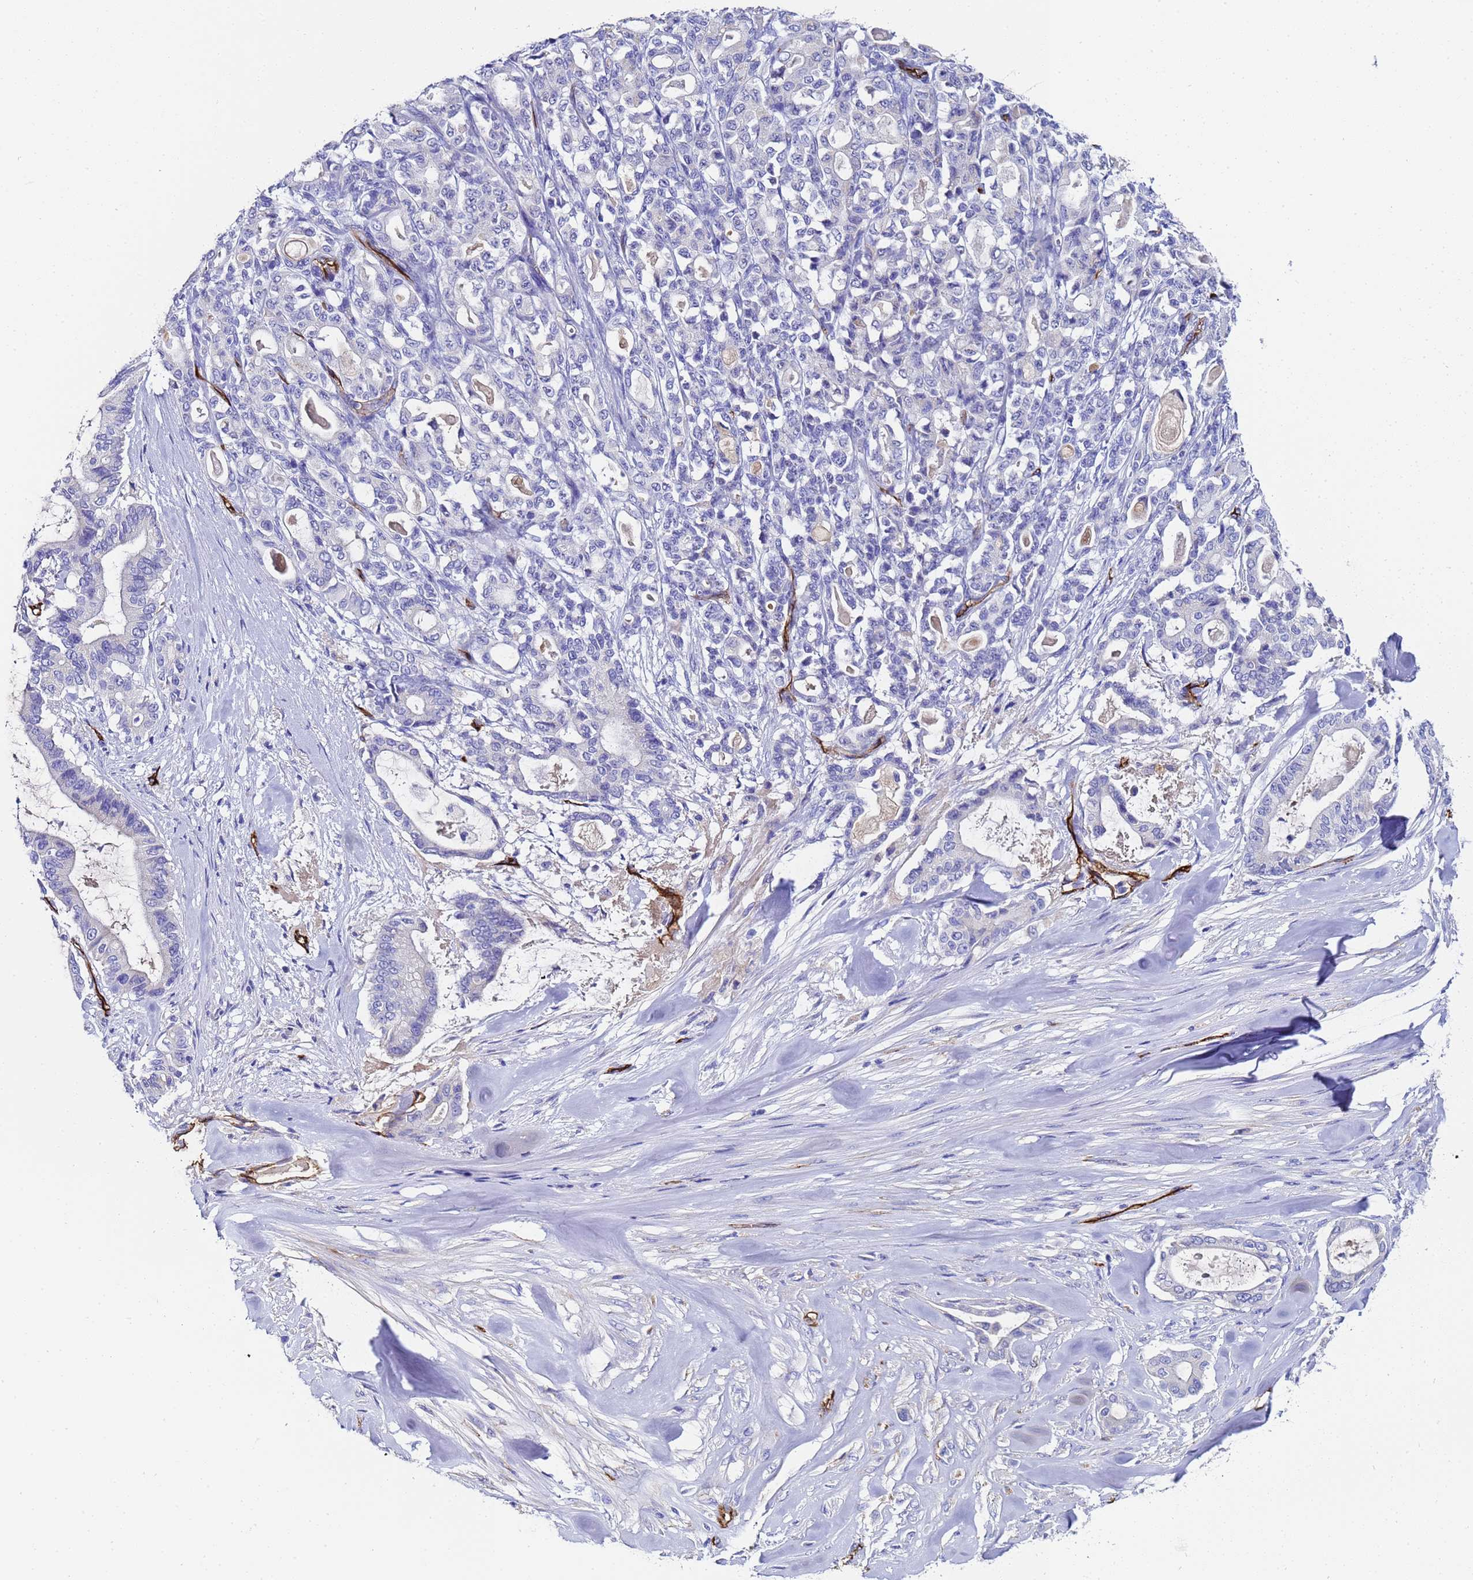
{"staining": {"intensity": "negative", "quantity": "none", "location": "none"}, "tissue": "pancreatic cancer", "cell_type": "Tumor cells", "image_type": "cancer", "snomed": [{"axis": "morphology", "description": "Adenocarcinoma, NOS"}, {"axis": "topography", "description": "Pancreas"}], "caption": "IHC of human pancreatic adenocarcinoma demonstrates no positivity in tumor cells. (DAB IHC, high magnification).", "gene": "ADIPOQ", "patient": {"sex": "male", "age": 63}}